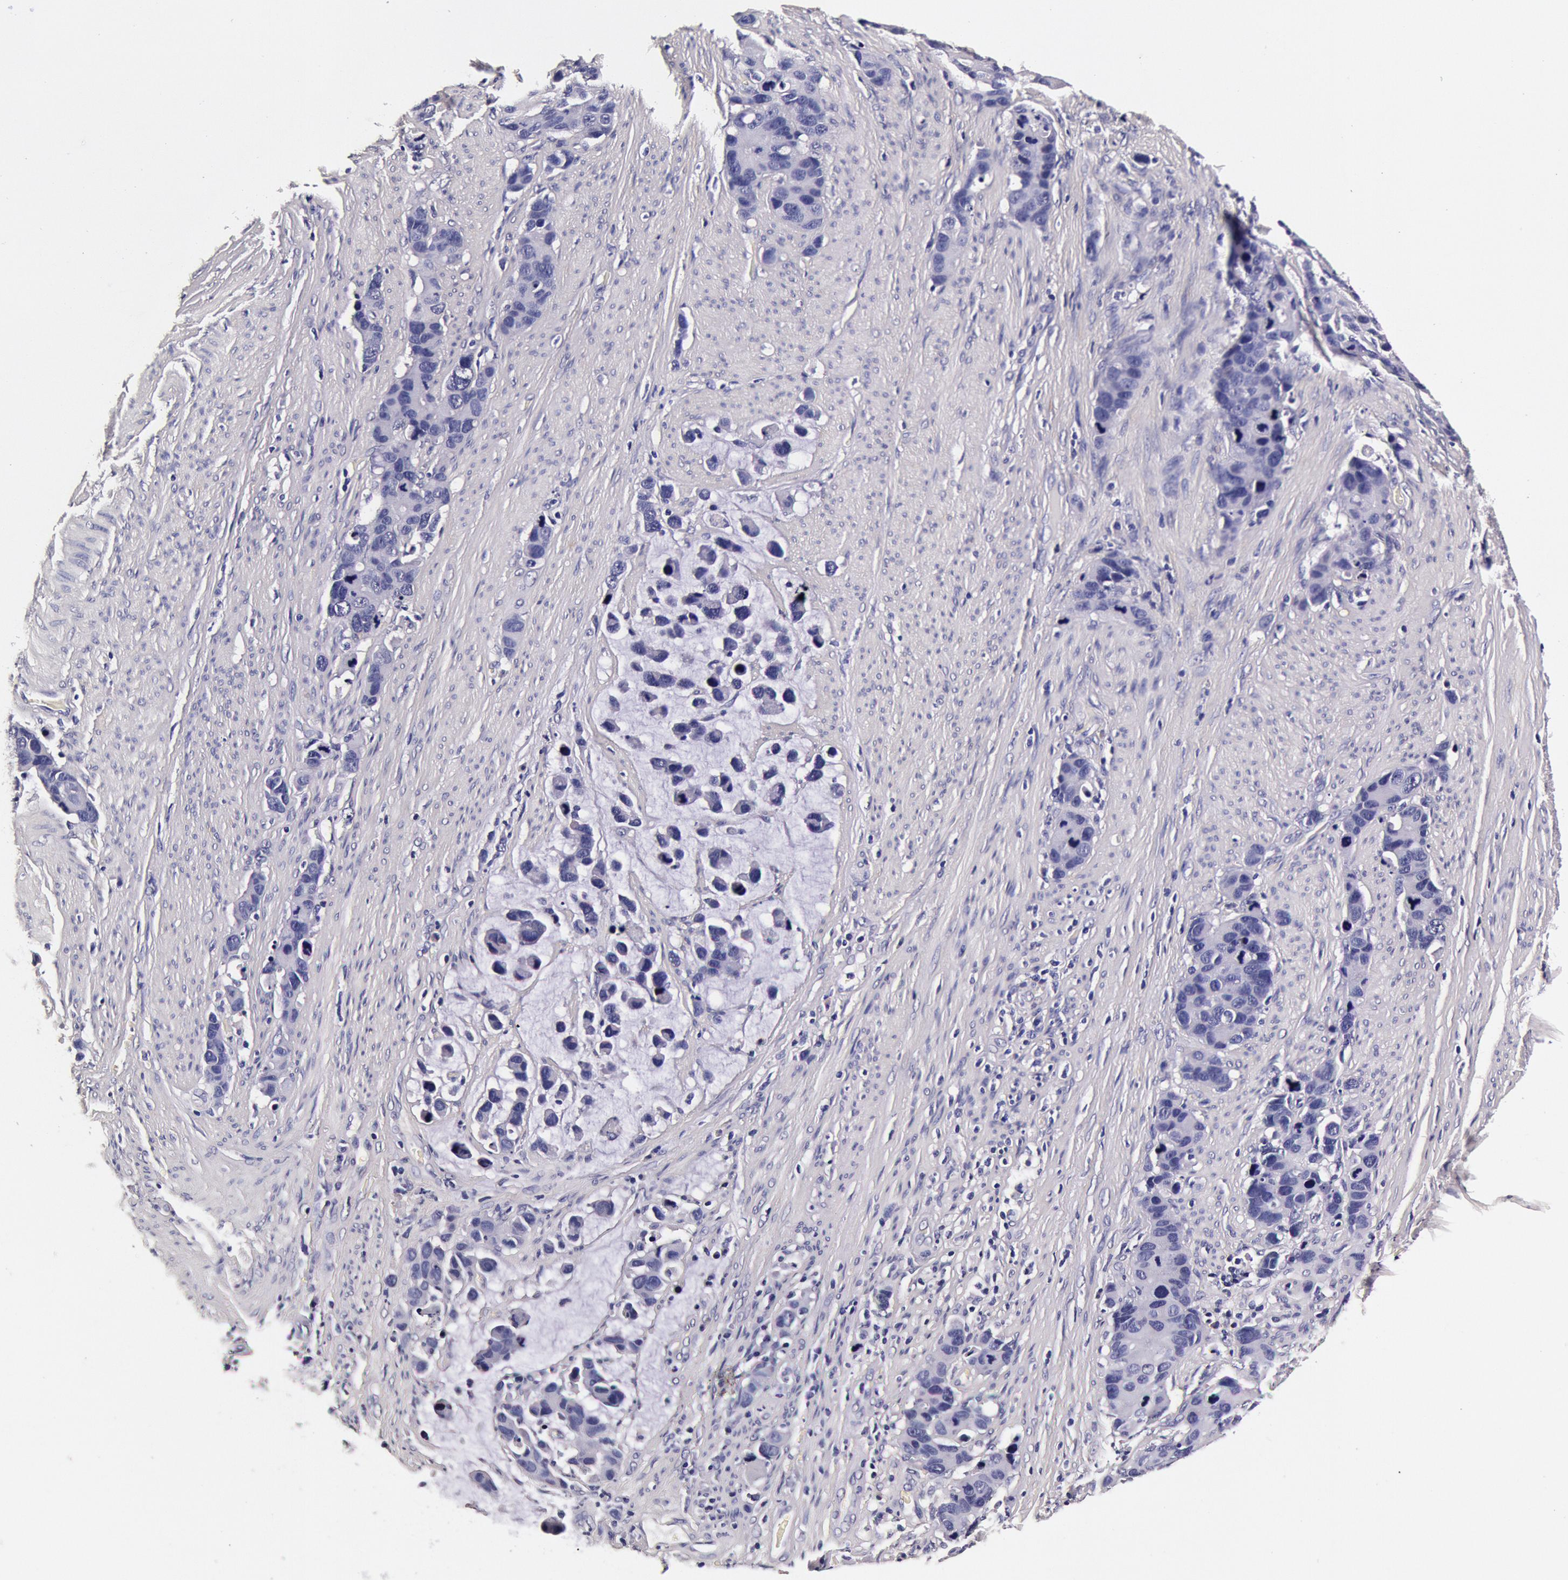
{"staining": {"intensity": "negative", "quantity": "none", "location": "none"}, "tissue": "stomach cancer", "cell_type": "Tumor cells", "image_type": "cancer", "snomed": [{"axis": "morphology", "description": "Adenocarcinoma, NOS"}, {"axis": "topography", "description": "Stomach, upper"}], "caption": "Human adenocarcinoma (stomach) stained for a protein using IHC reveals no positivity in tumor cells.", "gene": "CCDC22", "patient": {"sex": "male", "age": 71}}